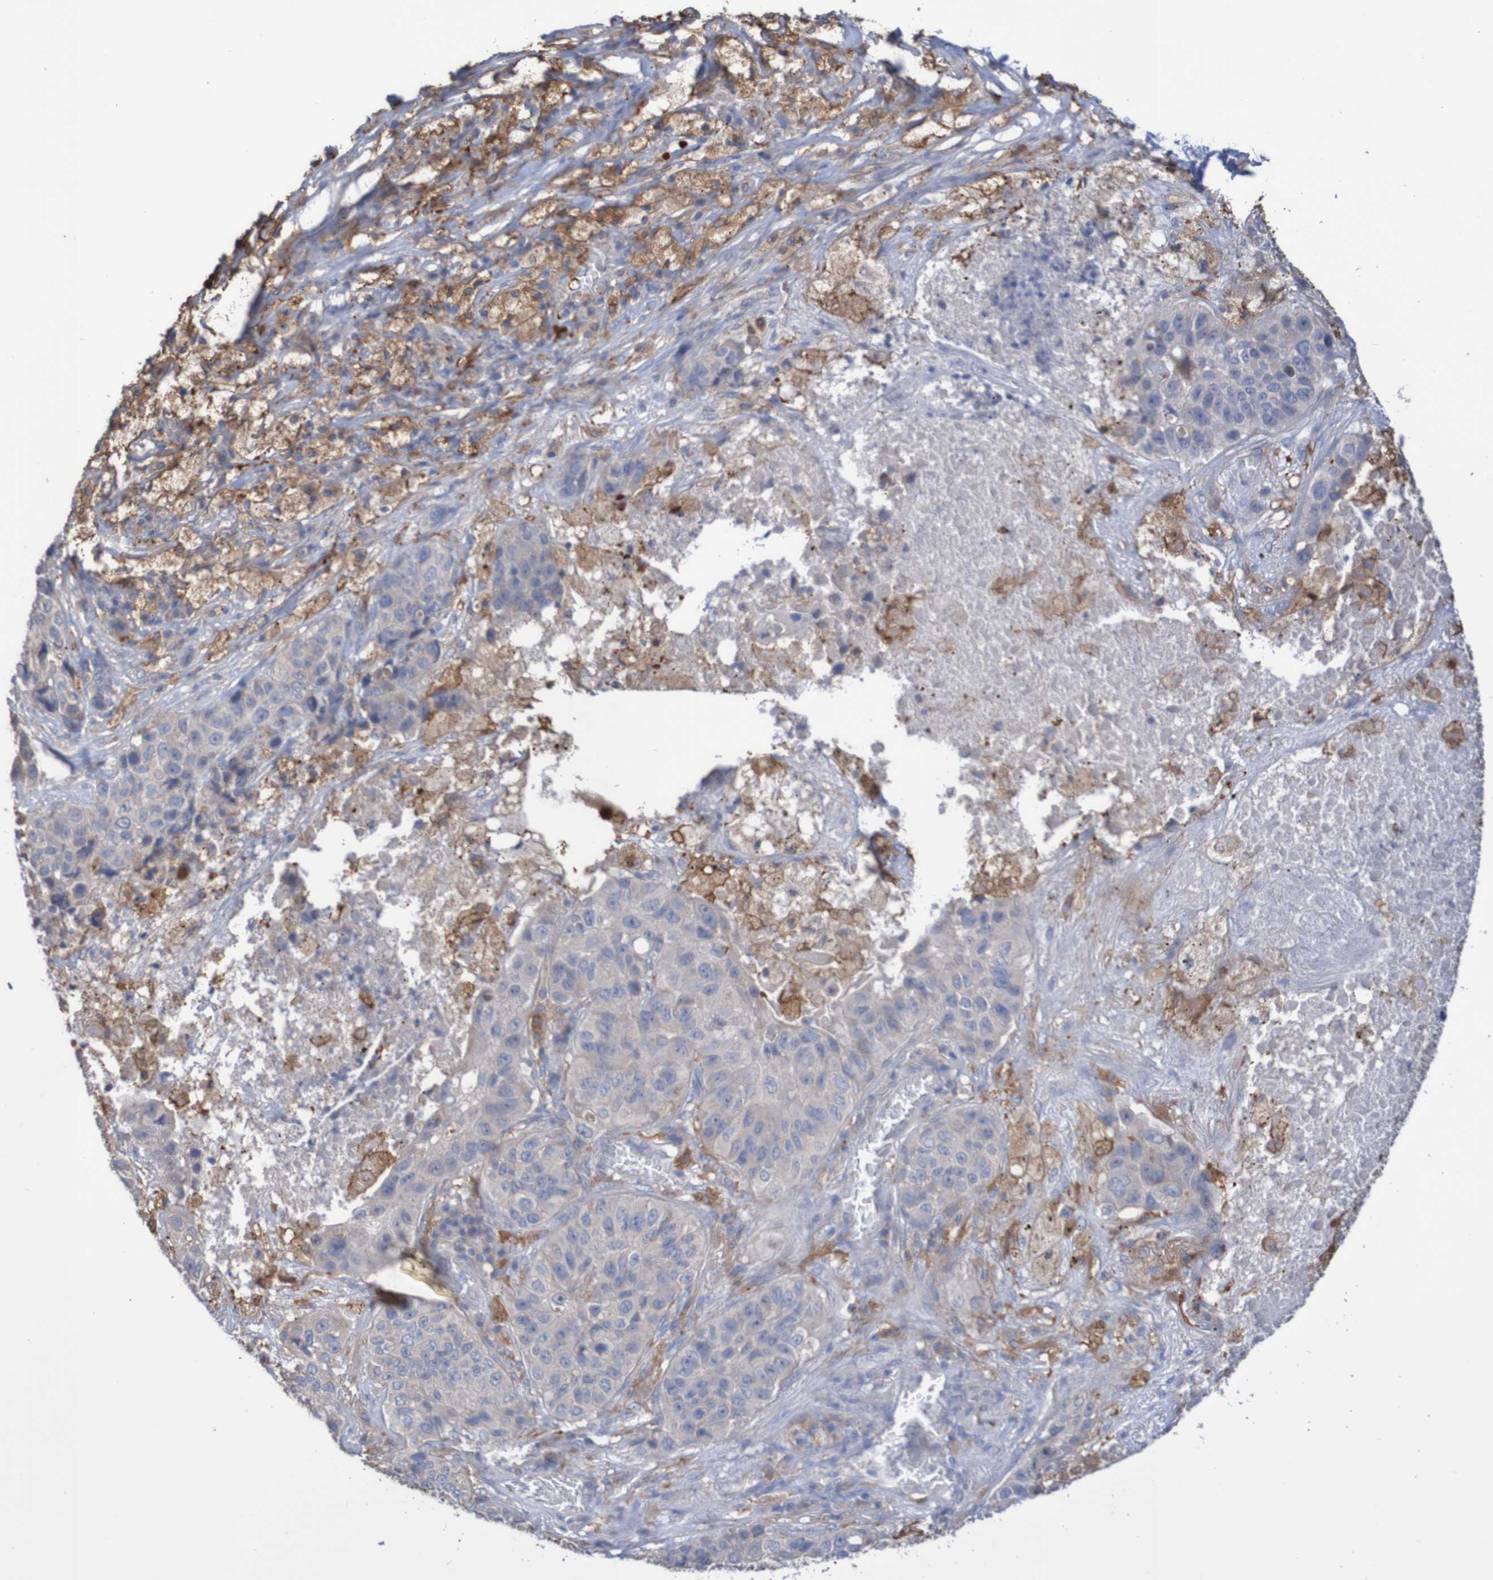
{"staining": {"intensity": "weak", "quantity": "<25%", "location": "cytoplasmic/membranous"}, "tissue": "lung cancer", "cell_type": "Tumor cells", "image_type": "cancer", "snomed": [{"axis": "morphology", "description": "Squamous cell carcinoma, NOS"}, {"axis": "topography", "description": "Lung"}], "caption": "Squamous cell carcinoma (lung) was stained to show a protein in brown. There is no significant staining in tumor cells. (DAB immunohistochemistry, high magnification).", "gene": "PHYH", "patient": {"sex": "male", "age": 57}}